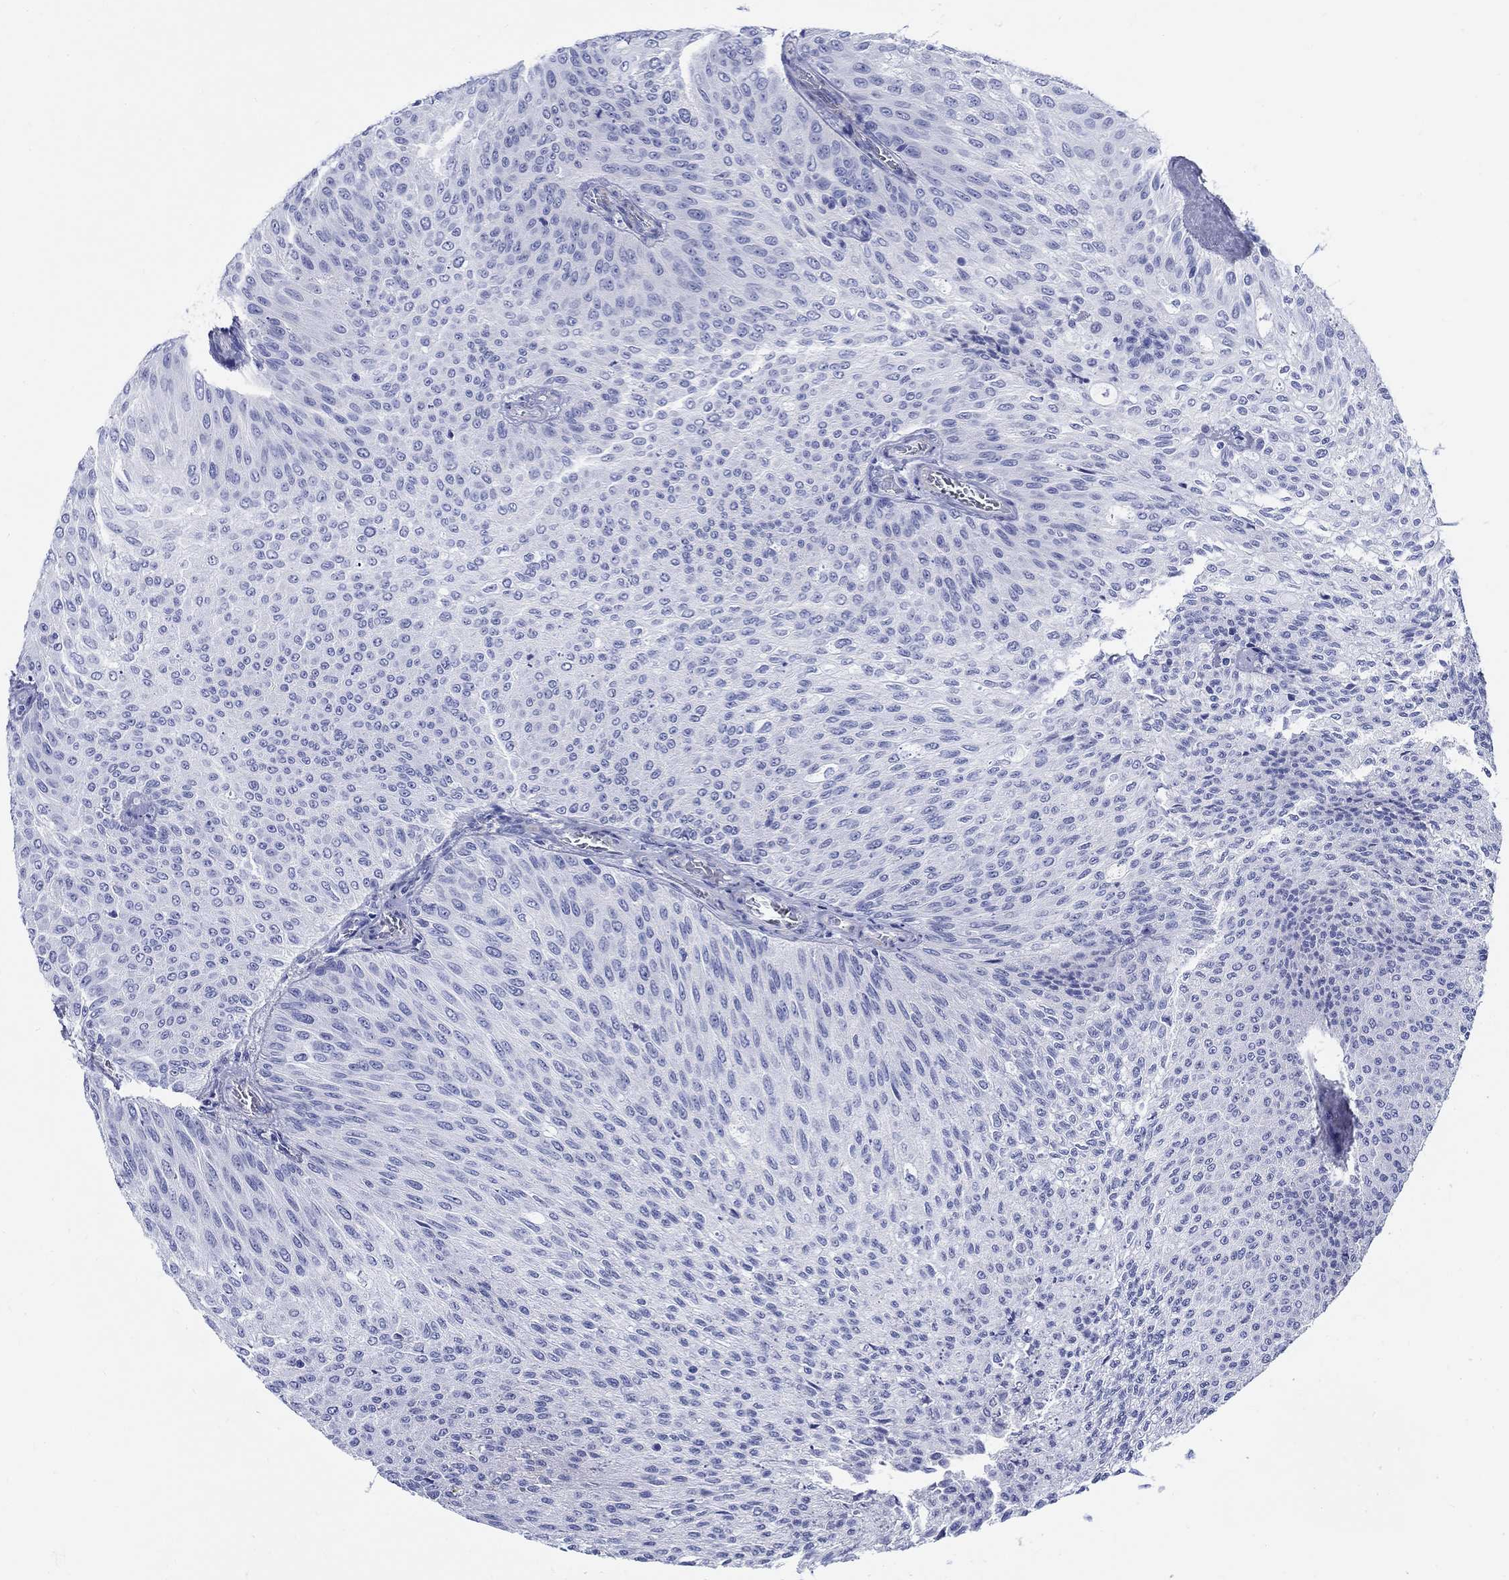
{"staining": {"intensity": "negative", "quantity": "none", "location": "none"}, "tissue": "urothelial cancer", "cell_type": "Tumor cells", "image_type": "cancer", "snomed": [{"axis": "morphology", "description": "Urothelial carcinoma, Low grade"}, {"axis": "topography", "description": "Ureter, NOS"}, {"axis": "topography", "description": "Urinary bladder"}], "caption": "This photomicrograph is of urothelial carcinoma (low-grade) stained with immunohistochemistry (IHC) to label a protein in brown with the nuclei are counter-stained blue. There is no positivity in tumor cells.", "gene": "CRYGS", "patient": {"sex": "male", "age": 78}}